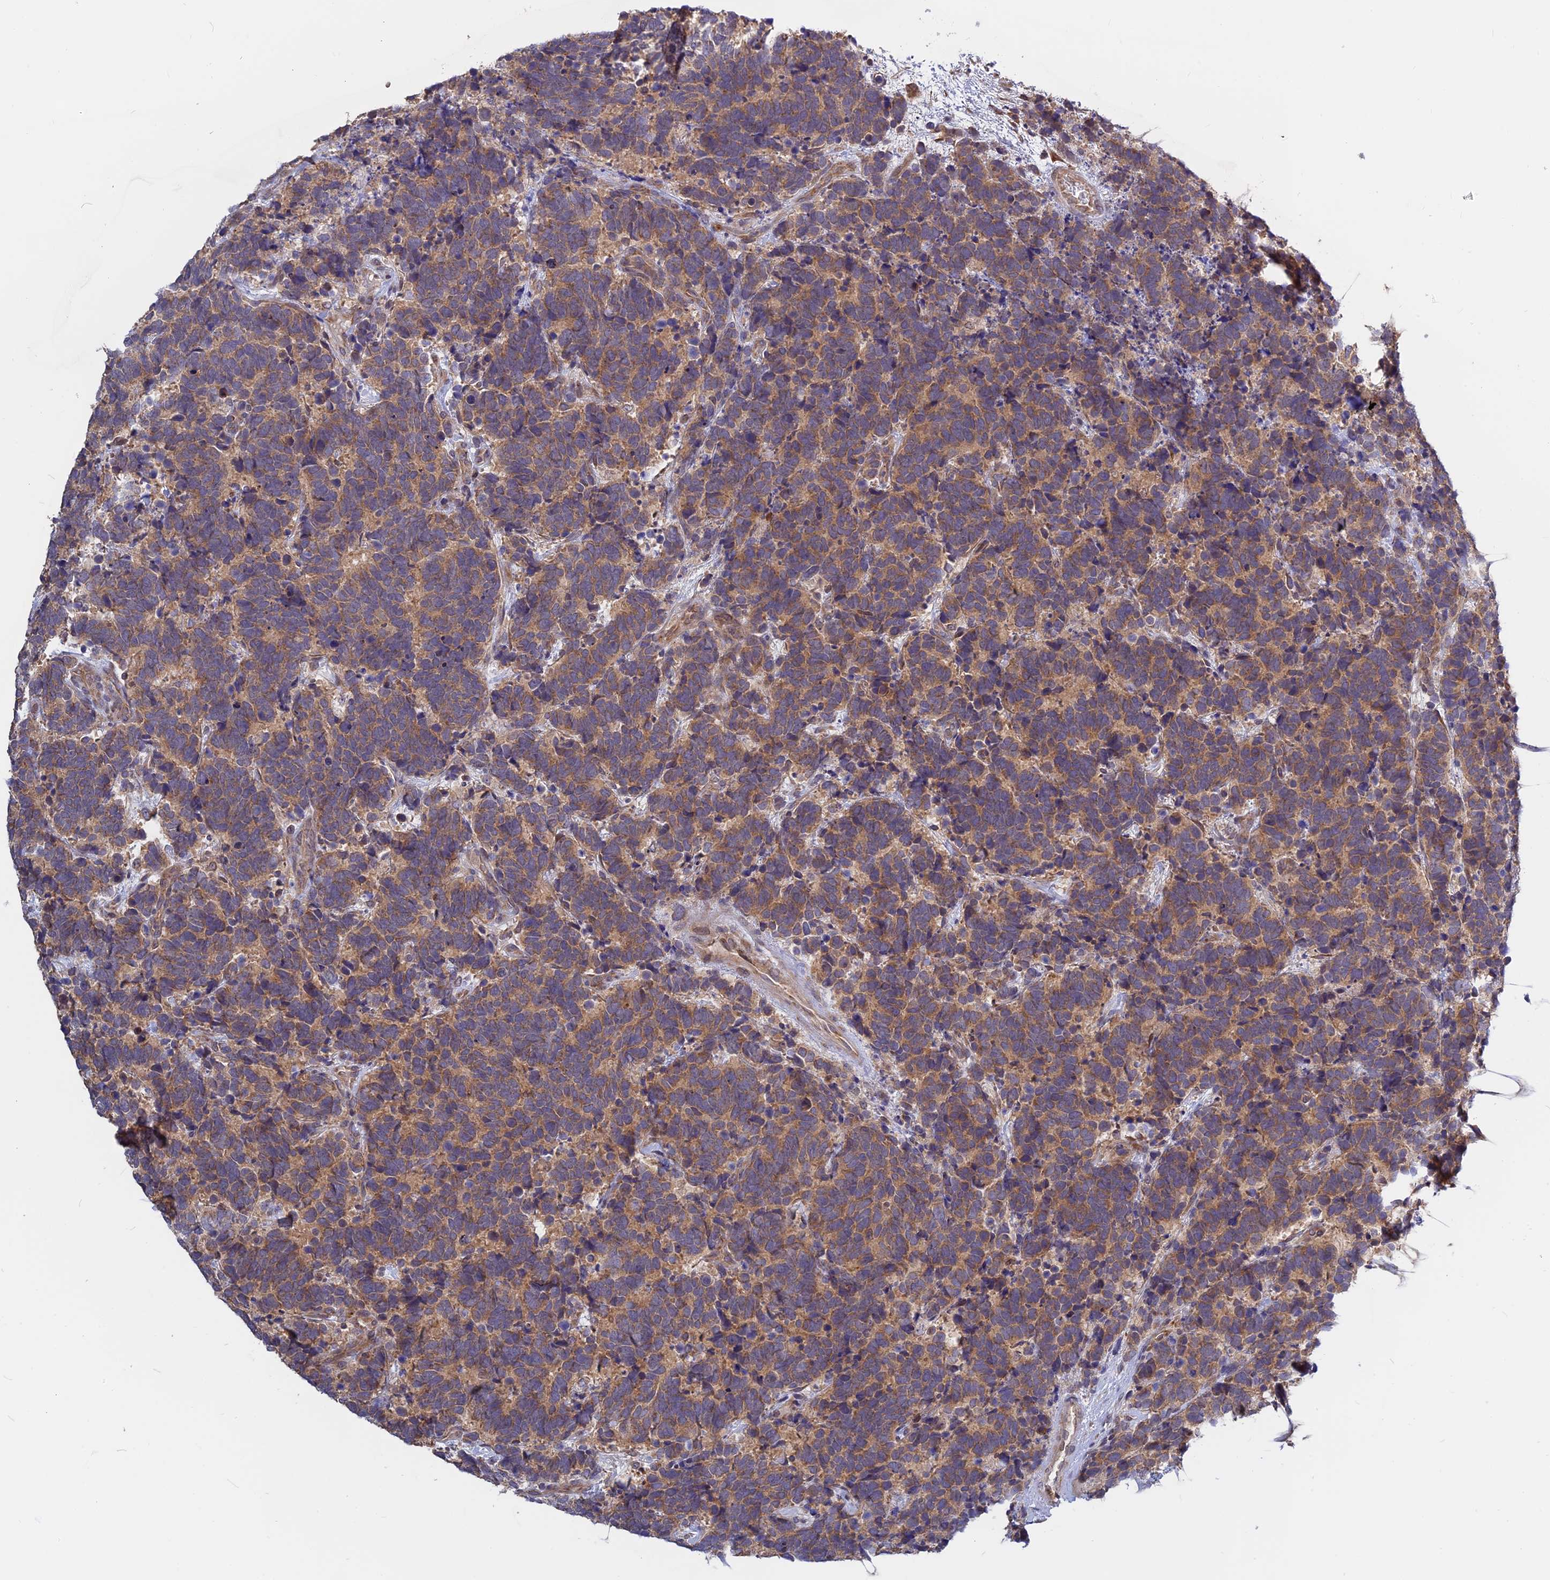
{"staining": {"intensity": "moderate", "quantity": ">75%", "location": "cytoplasmic/membranous"}, "tissue": "carcinoid", "cell_type": "Tumor cells", "image_type": "cancer", "snomed": [{"axis": "morphology", "description": "Carcinoma, NOS"}, {"axis": "morphology", "description": "Carcinoid, malignant, NOS"}, {"axis": "topography", "description": "Urinary bladder"}], "caption": "Moderate cytoplasmic/membranous protein expression is seen in approximately >75% of tumor cells in carcinoma. The staining is performed using DAB (3,3'-diaminobenzidine) brown chromogen to label protein expression. The nuclei are counter-stained blue using hematoxylin.", "gene": "IL21R", "patient": {"sex": "male", "age": 57}}